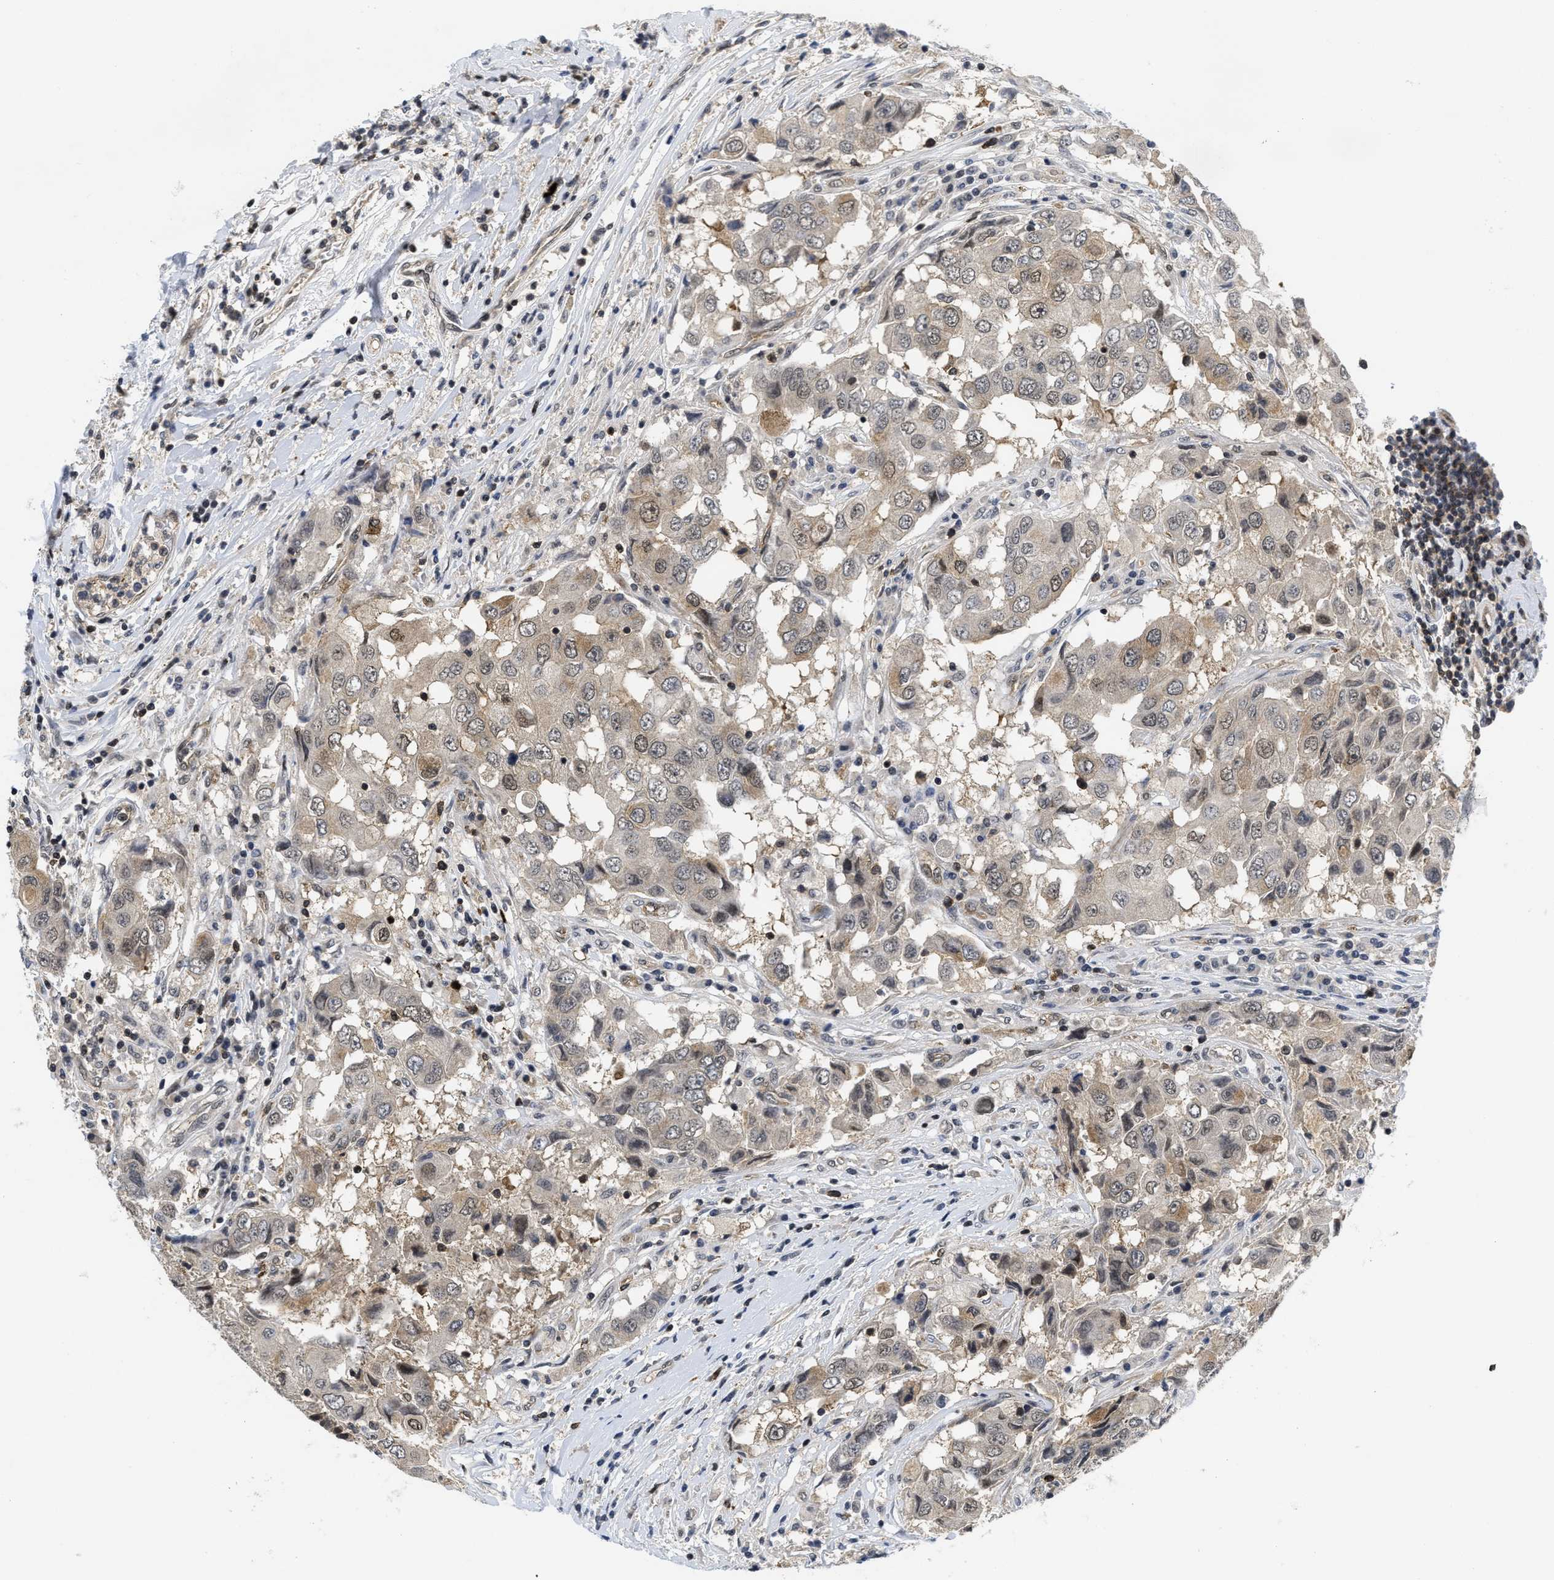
{"staining": {"intensity": "weak", "quantity": ">75%", "location": "cytoplasmic/membranous,nuclear"}, "tissue": "breast cancer", "cell_type": "Tumor cells", "image_type": "cancer", "snomed": [{"axis": "morphology", "description": "Duct carcinoma"}, {"axis": "topography", "description": "Breast"}], "caption": "Weak cytoplasmic/membranous and nuclear positivity for a protein is seen in about >75% of tumor cells of breast cancer using IHC.", "gene": "HIF1A", "patient": {"sex": "female", "age": 27}}